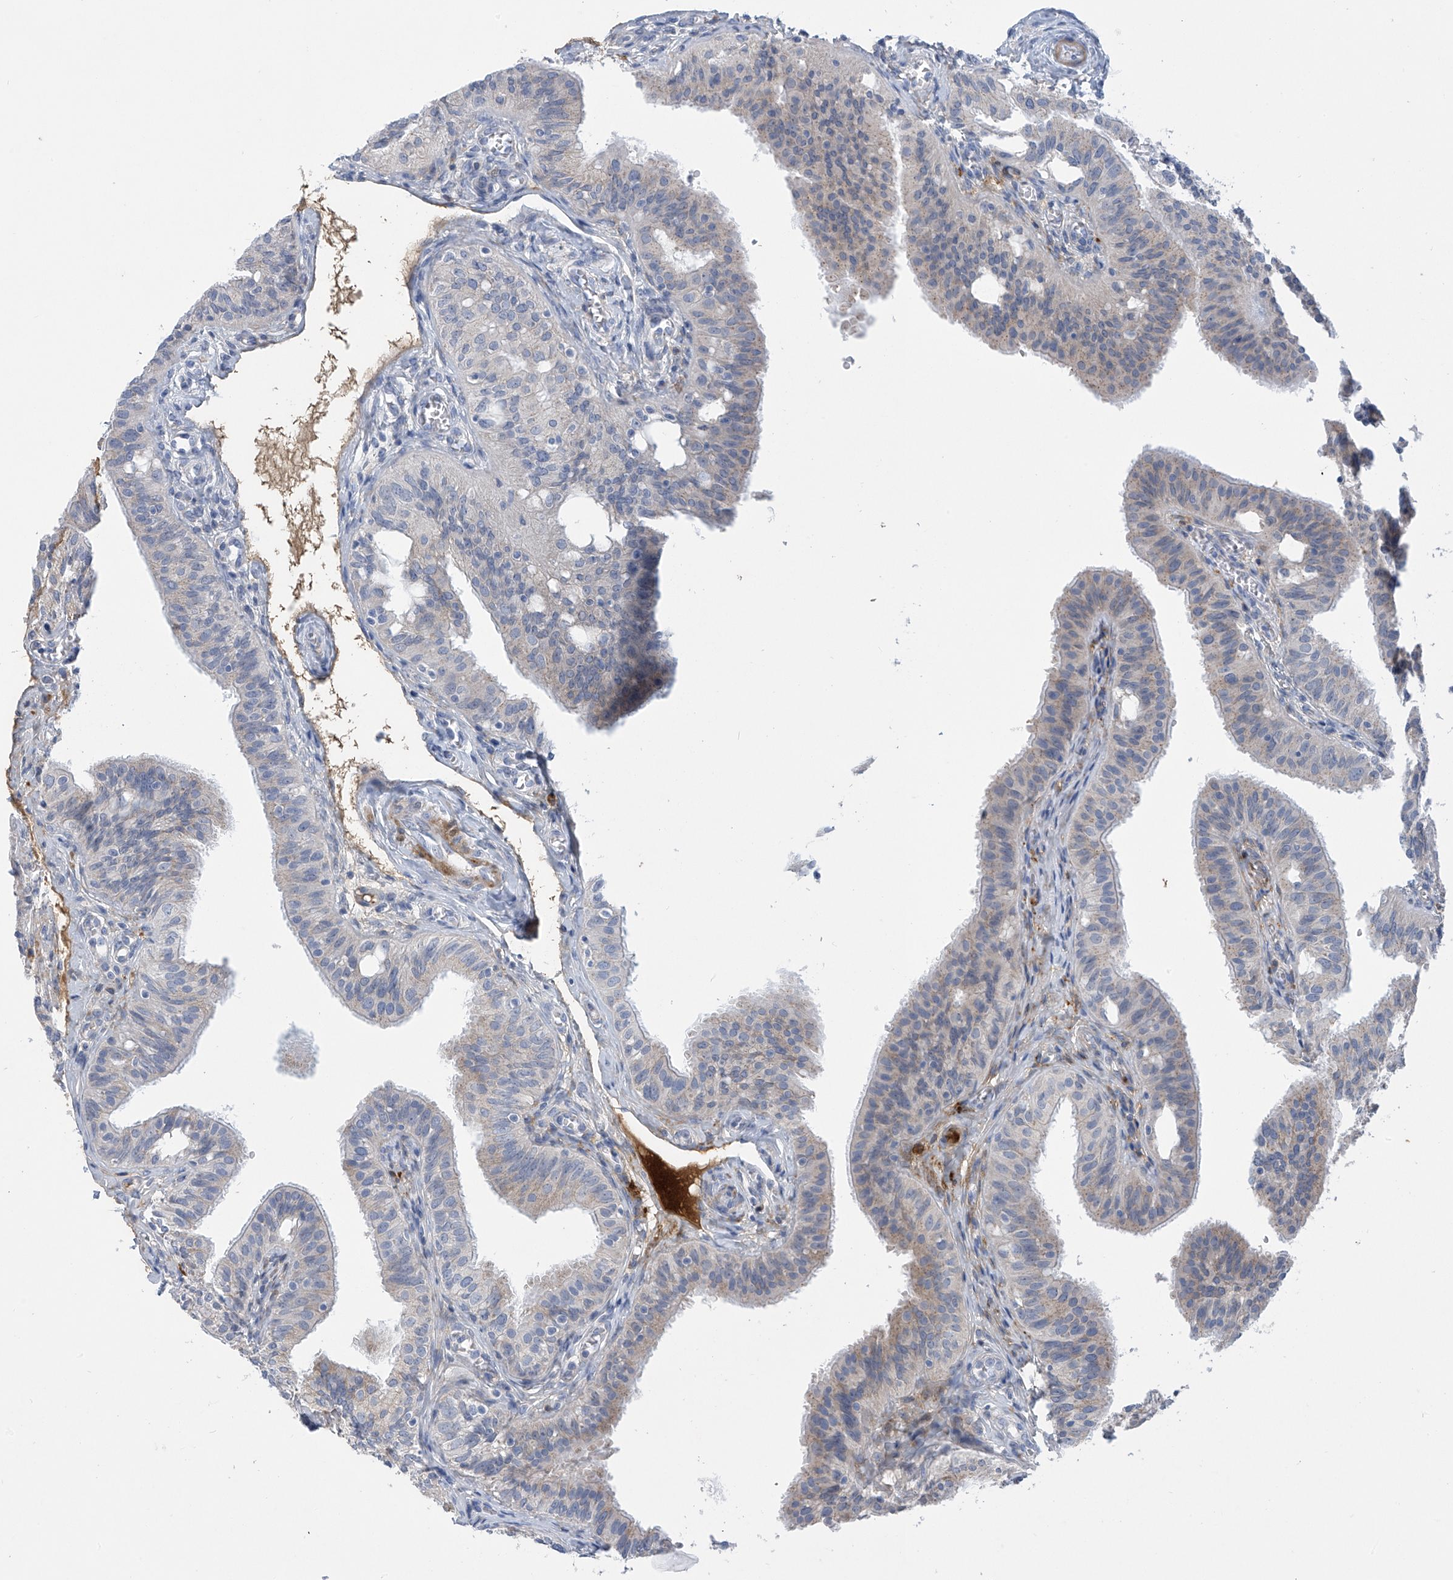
{"staining": {"intensity": "weak", "quantity": "<25%", "location": "cytoplasmic/membranous"}, "tissue": "fallopian tube", "cell_type": "Glandular cells", "image_type": "normal", "snomed": [{"axis": "morphology", "description": "Normal tissue, NOS"}, {"axis": "topography", "description": "Fallopian tube"}, {"axis": "topography", "description": "Ovary"}], "caption": "Immunohistochemistry (IHC) of unremarkable human fallopian tube displays no expression in glandular cells. (Brightfield microscopy of DAB (3,3'-diaminobenzidine) immunohistochemistry at high magnification).", "gene": "SLCO4A1", "patient": {"sex": "female", "age": 42}}